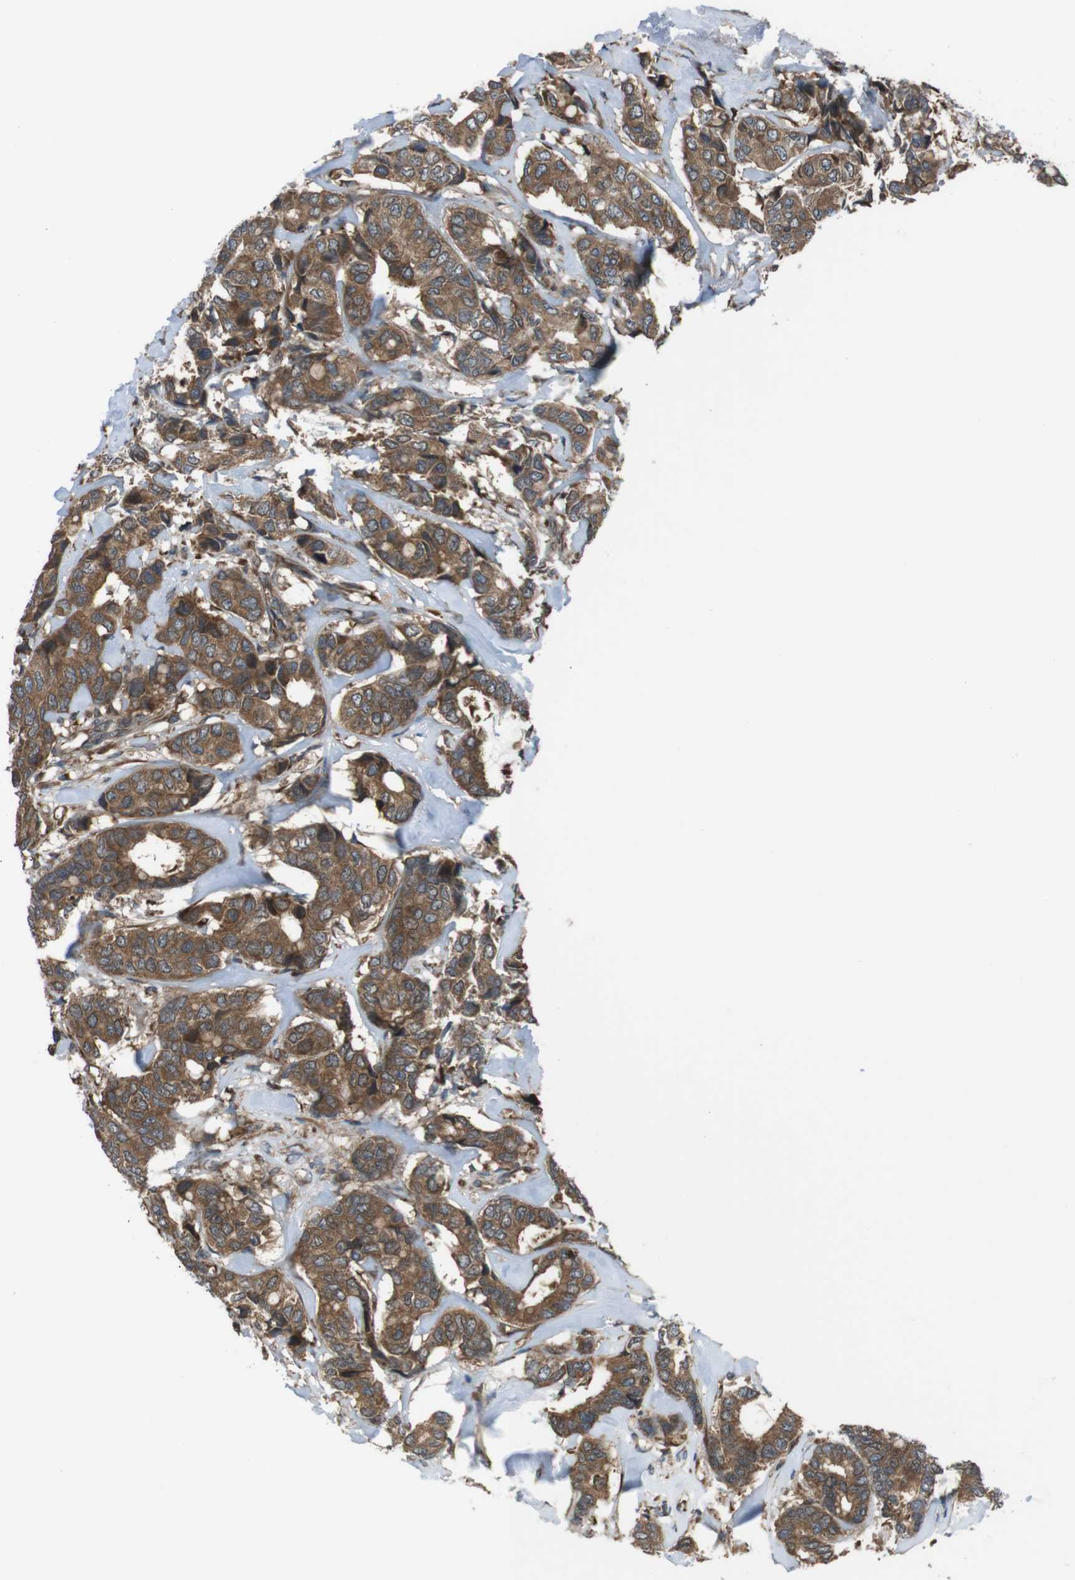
{"staining": {"intensity": "moderate", "quantity": ">75%", "location": "cytoplasmic/membranous"}, "tissue": "breast cancer", "cell_type": "Tumor cells", "image_type": "cancer", "snomed": [{"axis": "morphology", "description": "Duct carcinoma"}, {"axis": "topography", "description": "Breast"}], "caption": "Immunohistochemistry (IHC) histopathology image of neoplastic tissue: breast invasive ductal carcinoma stained using IHC displays medium levels of moderate protein expression localized specifically in the cytoplasmic/membranous of tumor cells, appearing as a cytoplasmic/membranous brown color.", "gene": "SSR3", "patient": {"sex": "female", "age": 87}}